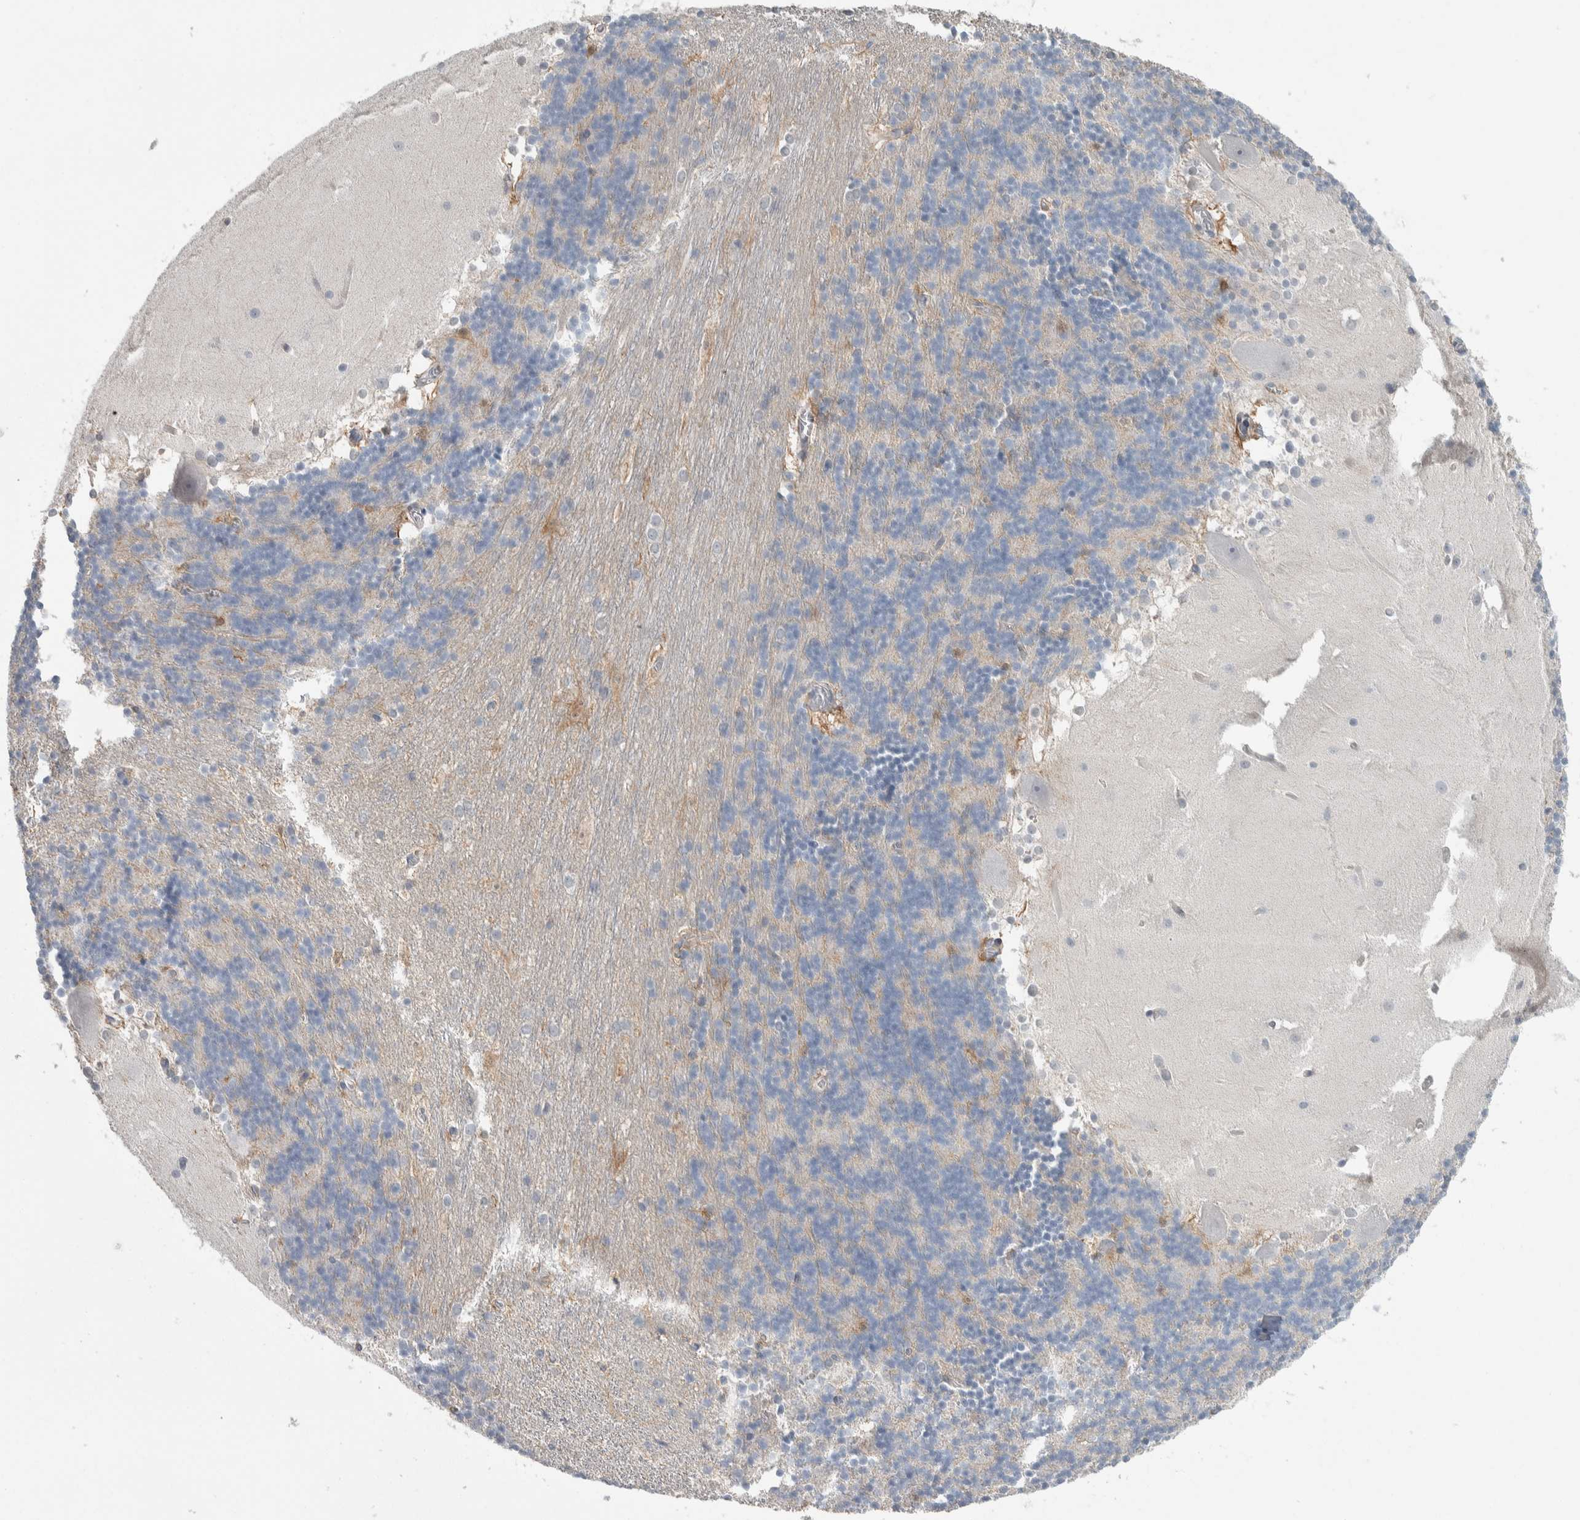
{"staining": {"intensity": "negative", "quantity": "none", "location": "none"}, "tissue": "cerebellum", "cell_type": "Cells in granular layer", "image_type": "normal", "snomed": [{"axis": "morphology", "description": "Normal tissue, NOS"}, {"axis": "topography", "description": "Cerebellum"}], "caption": "IHC photomicrograph of benign cerebellum: cerebellum stained with DAB displays no significant protein staining in cells in granular layer.", "gene": "HTATIP2", "patient": {"sex": "female", "age": 19}}